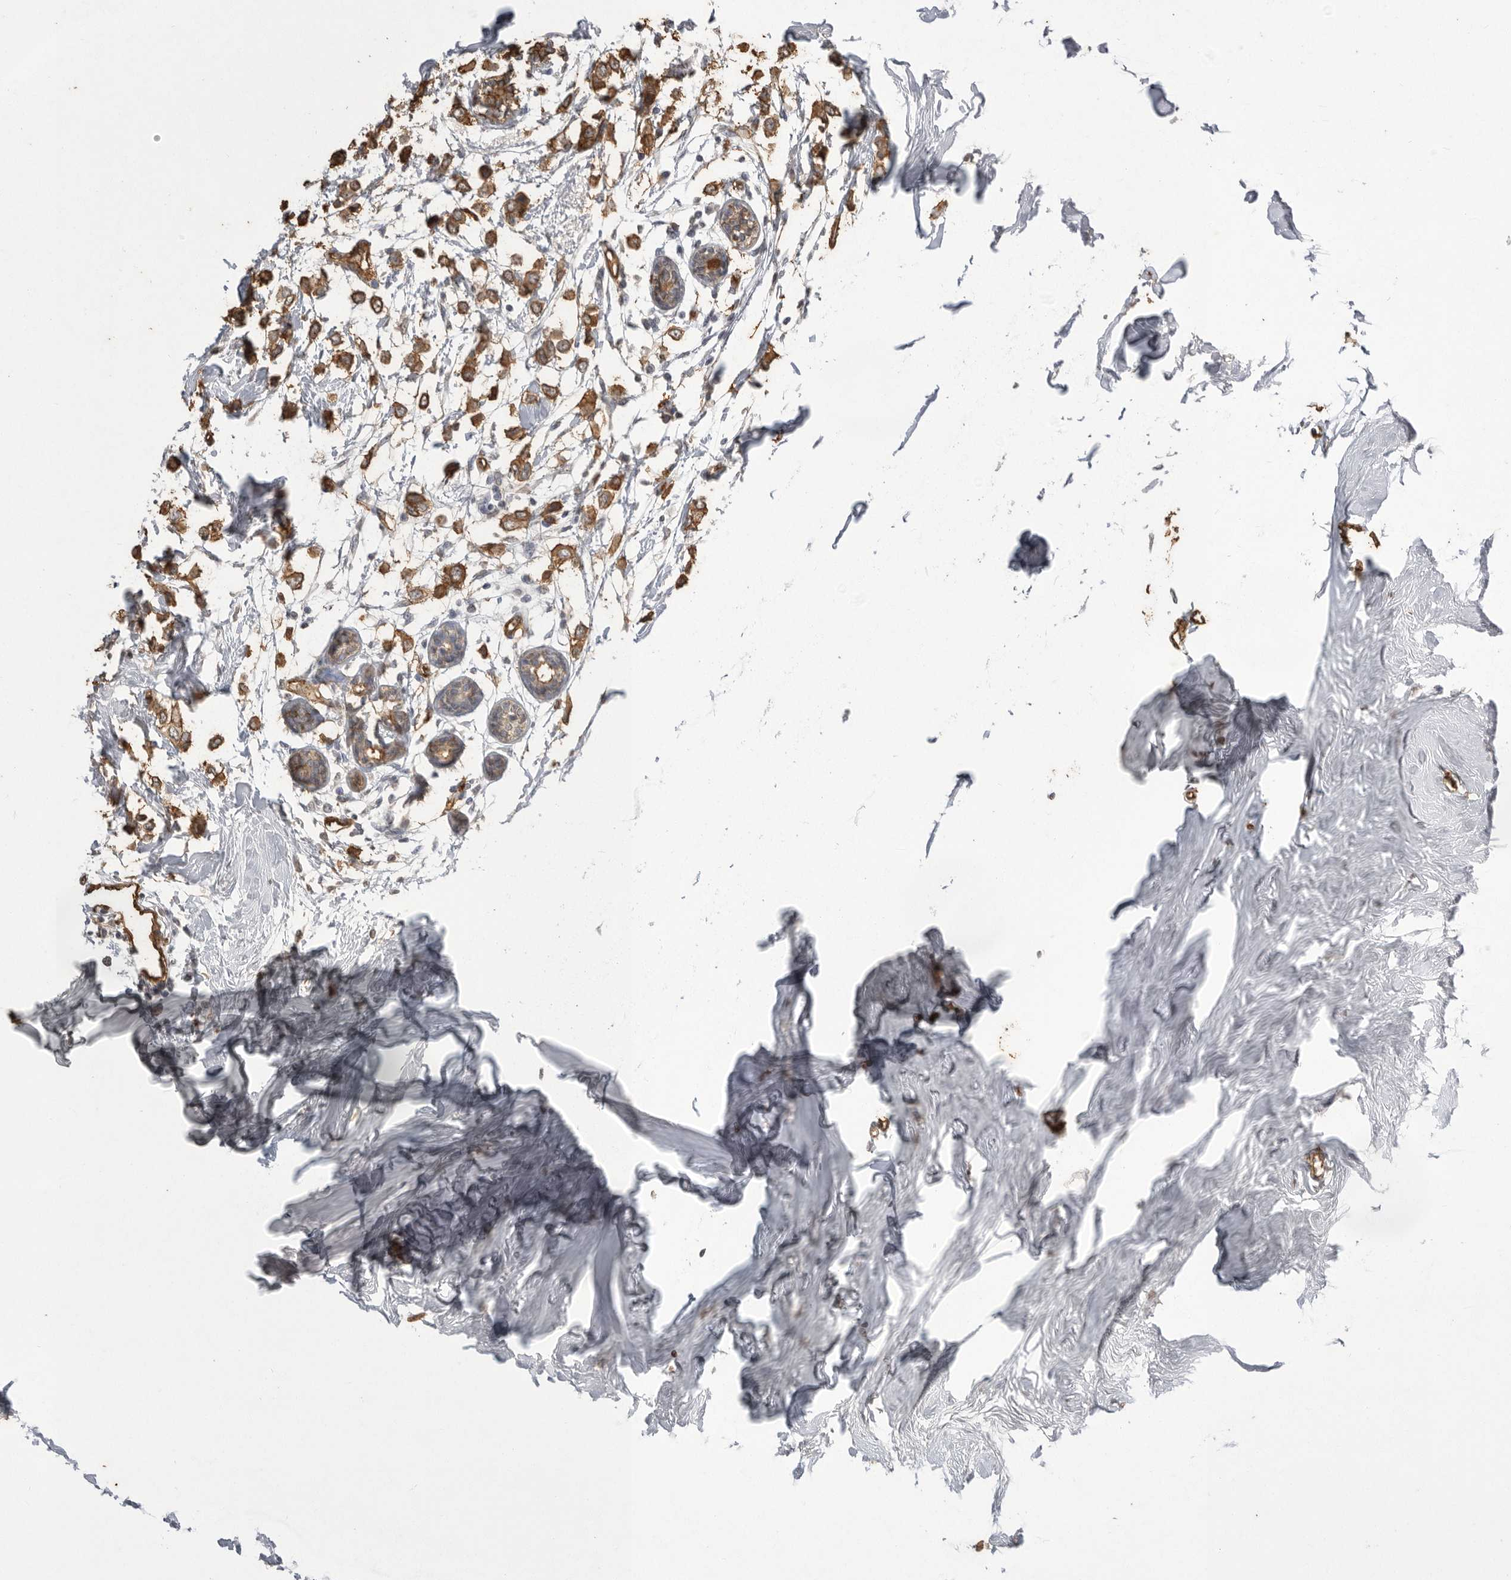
{"staining": {"intensity": "moderate", "quantity": ">75%", "location": "cytoplasmic/membranous"}, "tissue": "breast cancer", "cell_type": "Tumor cells", "image_type": "cancer", "snomed": [{"axis": "morphology", "description": "Lobular carcinoma"}, {"axis": "topography", "description": "Breast"}], "caption": "This is a micrograph of IHC staining of breast lobular carcinoma, which shows moderate positivity in the cytoplasmic/membranous of tumor cells.", "gene": "IL27", "patient": {"sex": "female", "age": 51}}